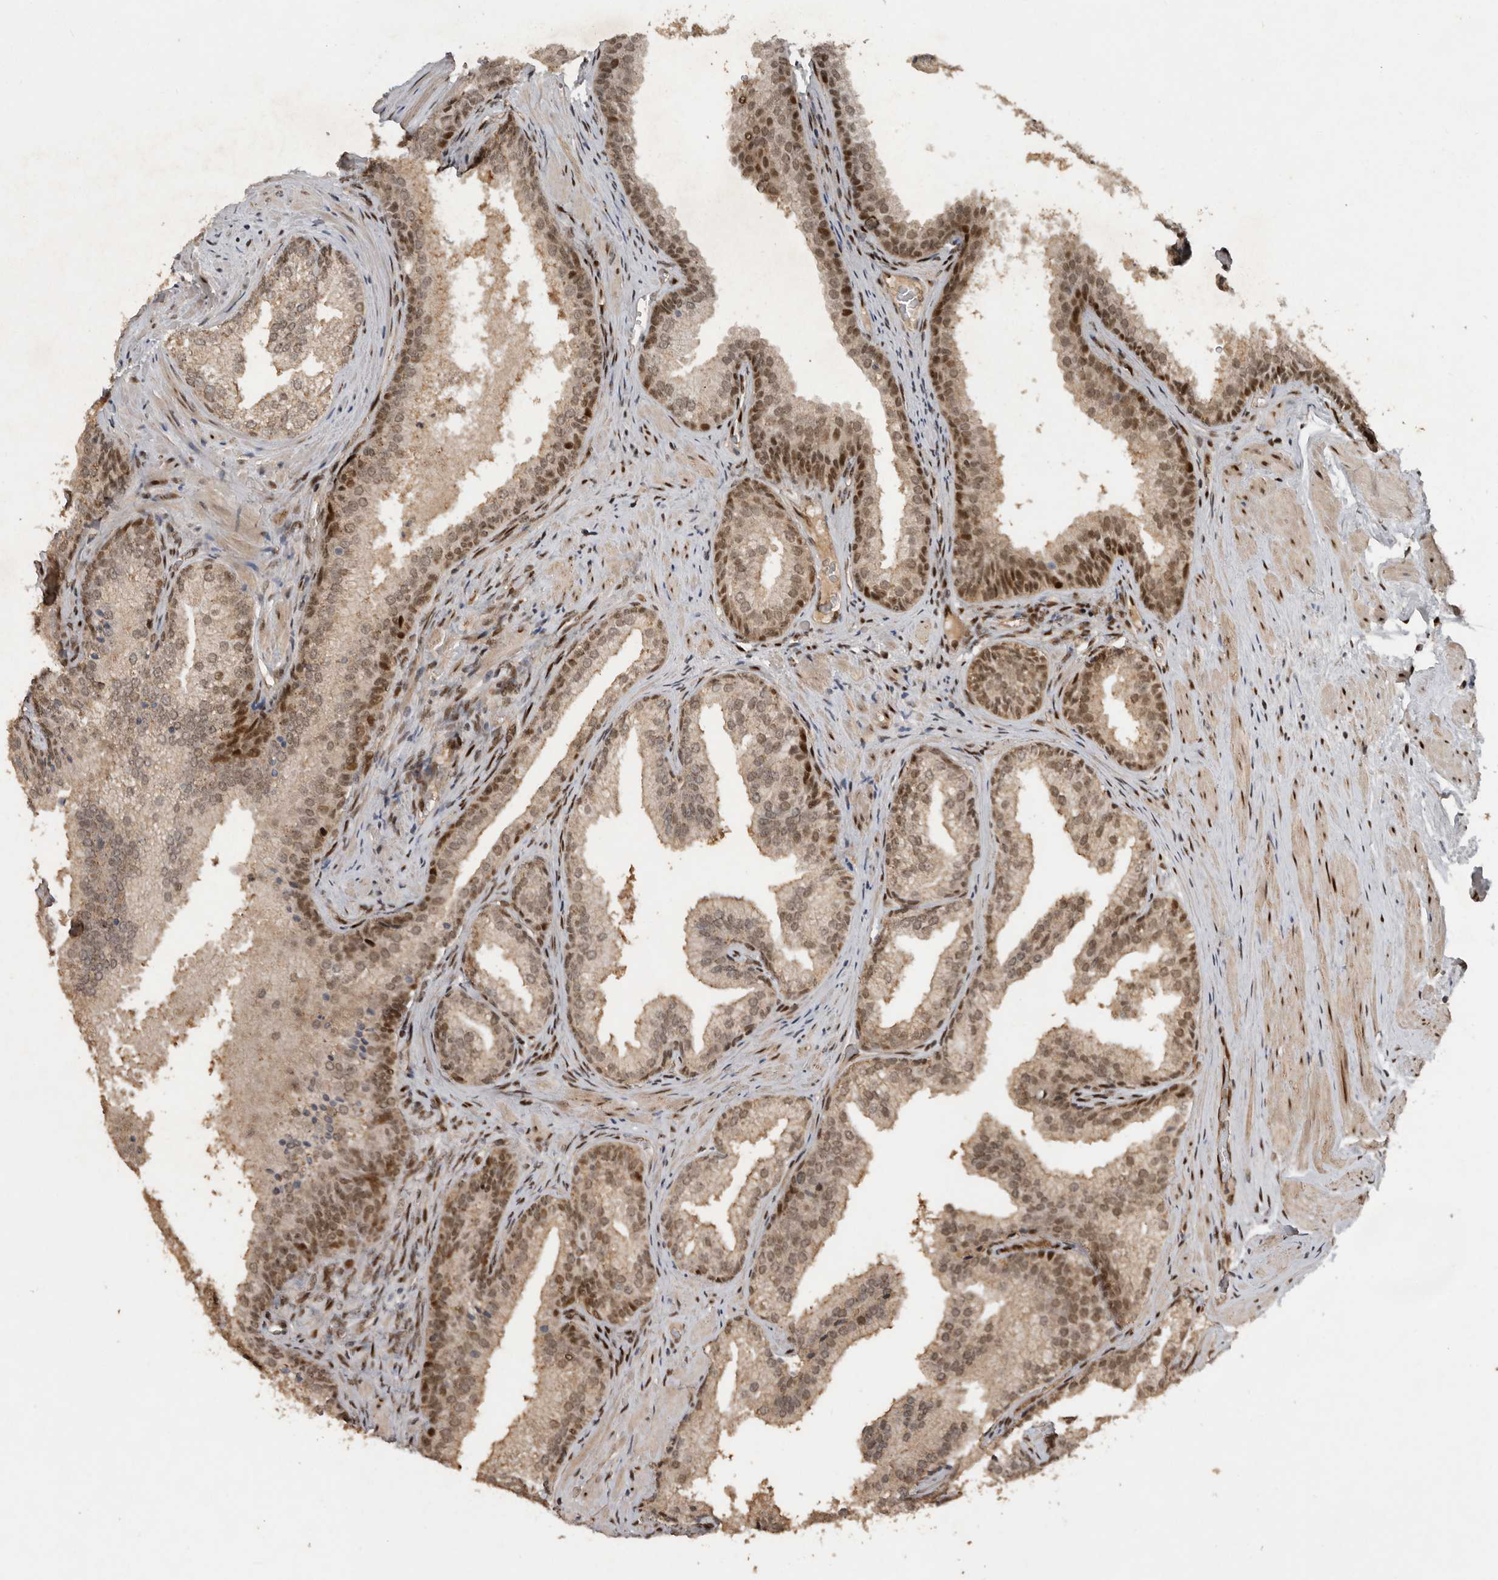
{"staining": {"intensity": "moderate", "quantity": "25%-75%", "location": "cytoplasmic/membranous,nuclear"}, "tissue": "prostate", "cell_type": "Glandular cells", "image_type": "normal", "snomed": [{"axis": "morphology", "description": "Normal tissue, NOS"}, {"axis": "topography", "description": "Prostate"}], "caption": "The histopathology image demonstrates a brown stain indicating the presence of a protein in the cytoplasmic/membranous,nuclear of glandular cells in prostate.", "gene": "CDC27", "patient": {"sex": "male", "age": 76}}